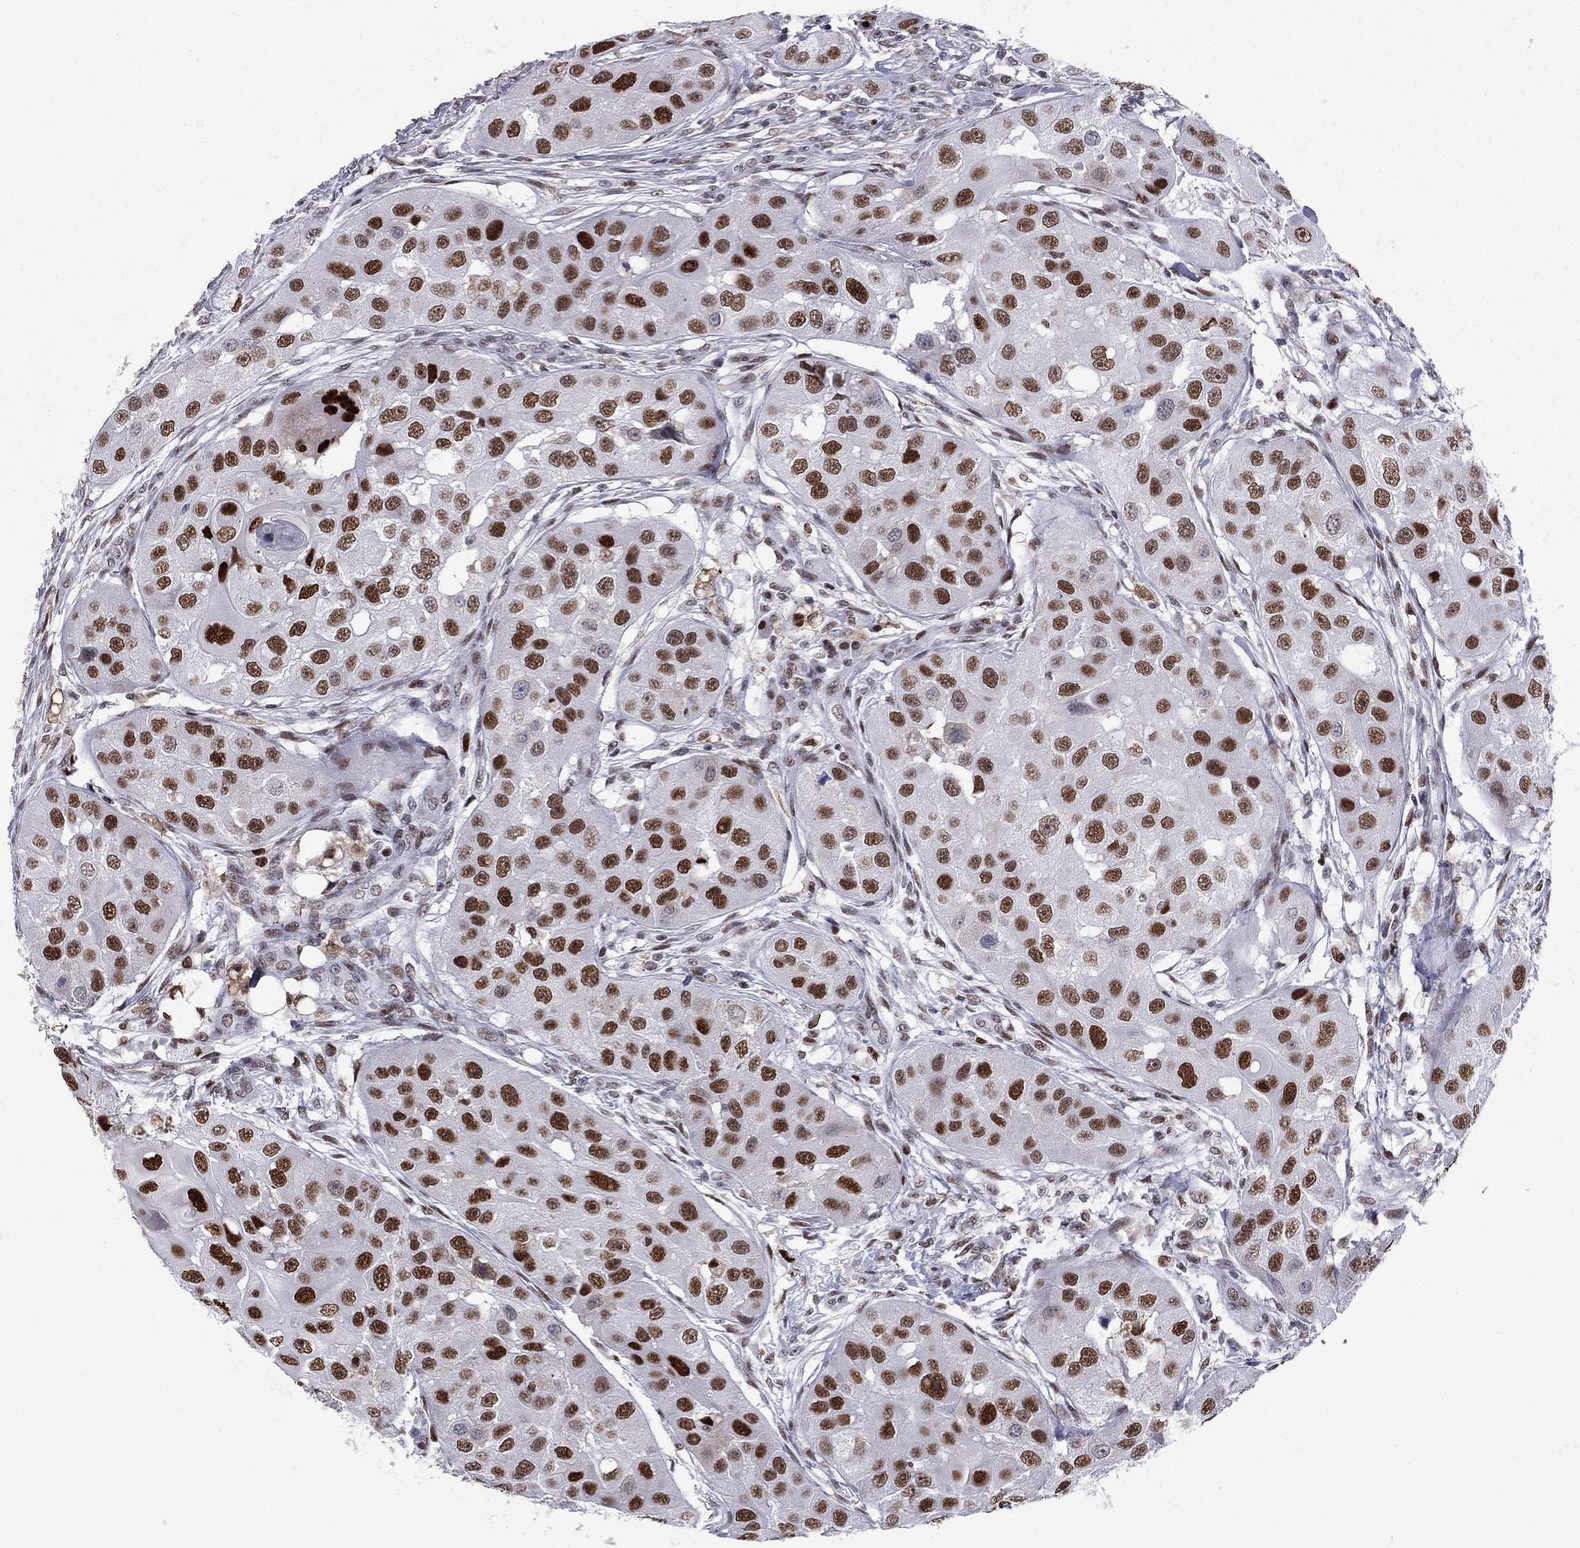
{"staining": {"intensity": "strong", "quantity": ">75%", "location": "nuclear"}, "tissue": "head and neck cancer", "cell_type": "Tumor cells", "image_type": "cancer", "snomed": [{"axis": "morphology", "description": "Squamous cell carcinoma, NOS"}, {"axis": "topography", "description": "Head-Neck"}], "caption": "Head and neck cancer stained with DAB (3,3'-diaminobenzidine) immunohistochemistry displays high levels of strong nuclear positivity in about >75% of tumor cells.", "gene": "PCGF3", "patient": {"sex": "male", "age": 51}}